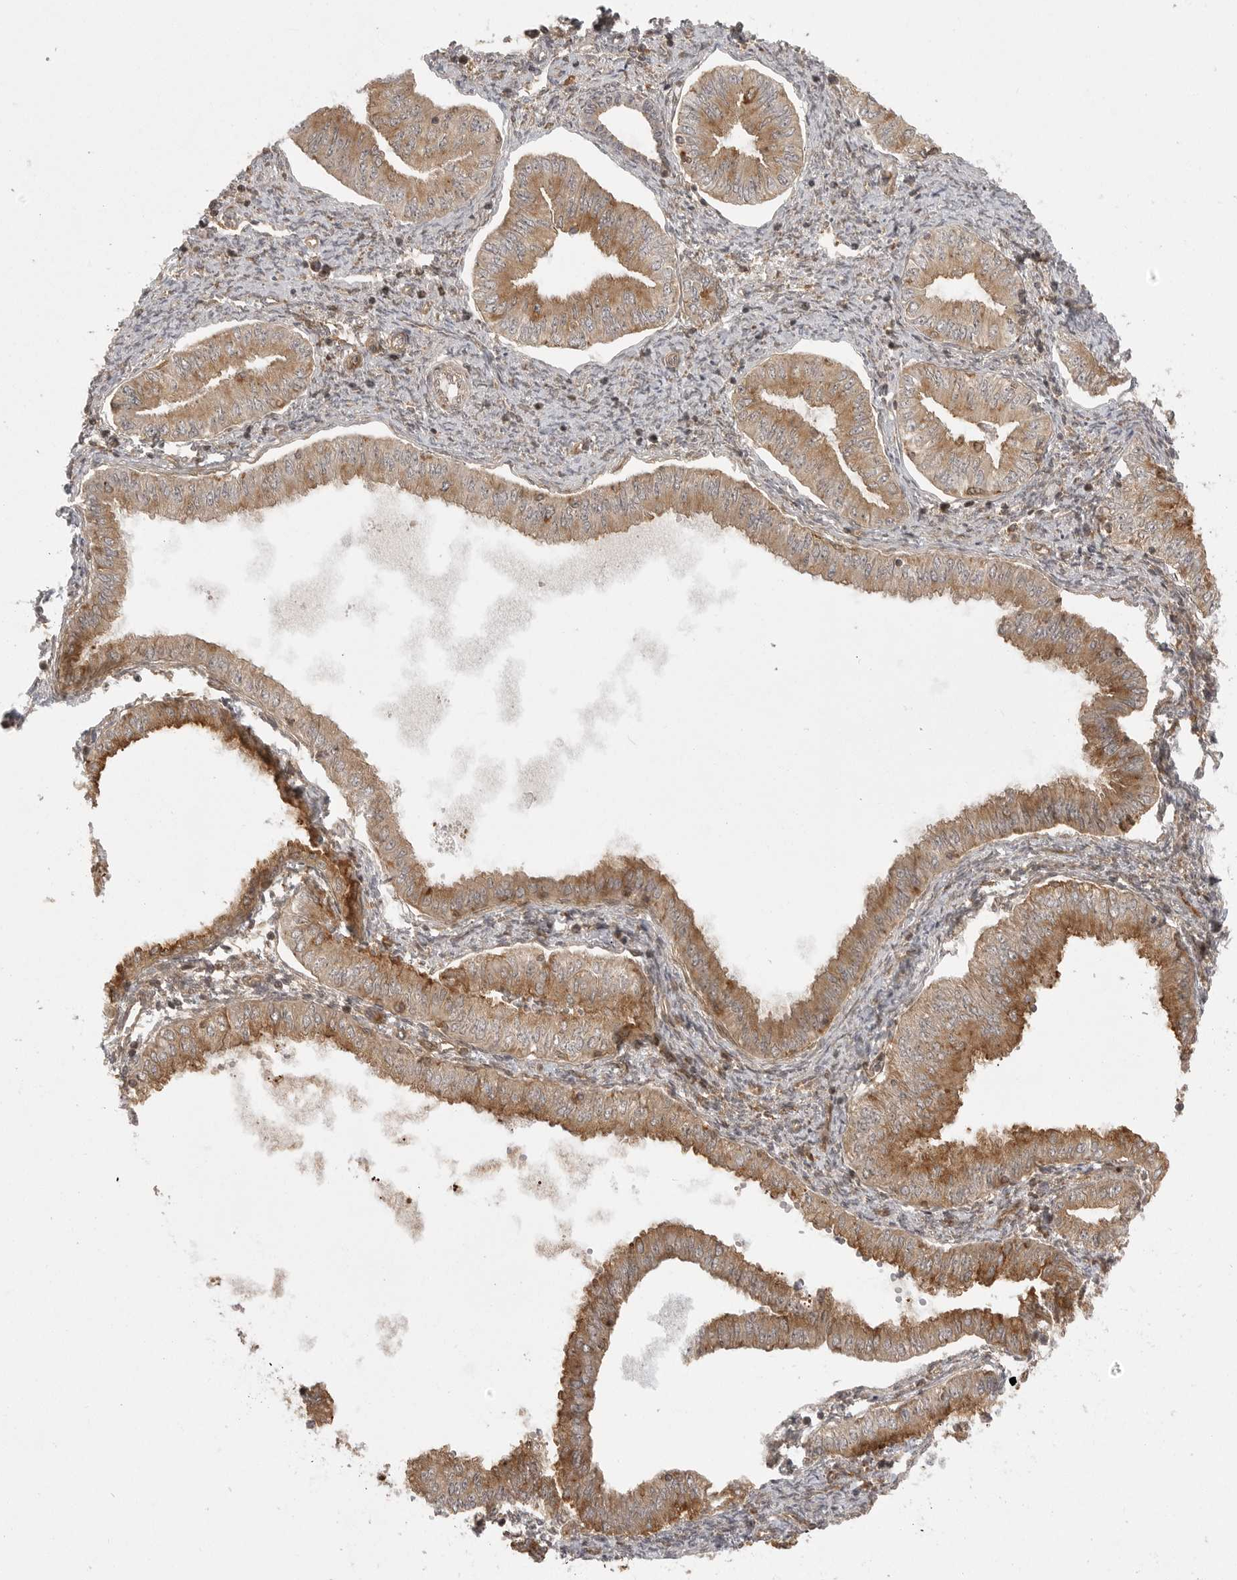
{"staining": {"intensity": "moderate", "quantity": ">75%", "location": "cytoplasmic/membranous"}, "tissue": "endometrial cancer", "cell_type": "Tumor cells", "image_type": "cancer", "snomed": [{"axis": "morphology", "description": "Normal tissue, NOS"}, {"axis": "morphology", "description": "Adenocarcinoma, NOS"}, {"axis": "topography", "description": "Endometrium"}], "caption": "Tumor cells reveal moderate cytoplasmic/membranous positivity in about >75% of cells in endometrial cancer. Using DAB (3,3'-diaminobenzidine) (brown) and hematoxylin (blue) stains, captured at high magnification using brightfield microscopy.", "gene": "FAT3", "patient": {"sex": "female", "age": 53}}